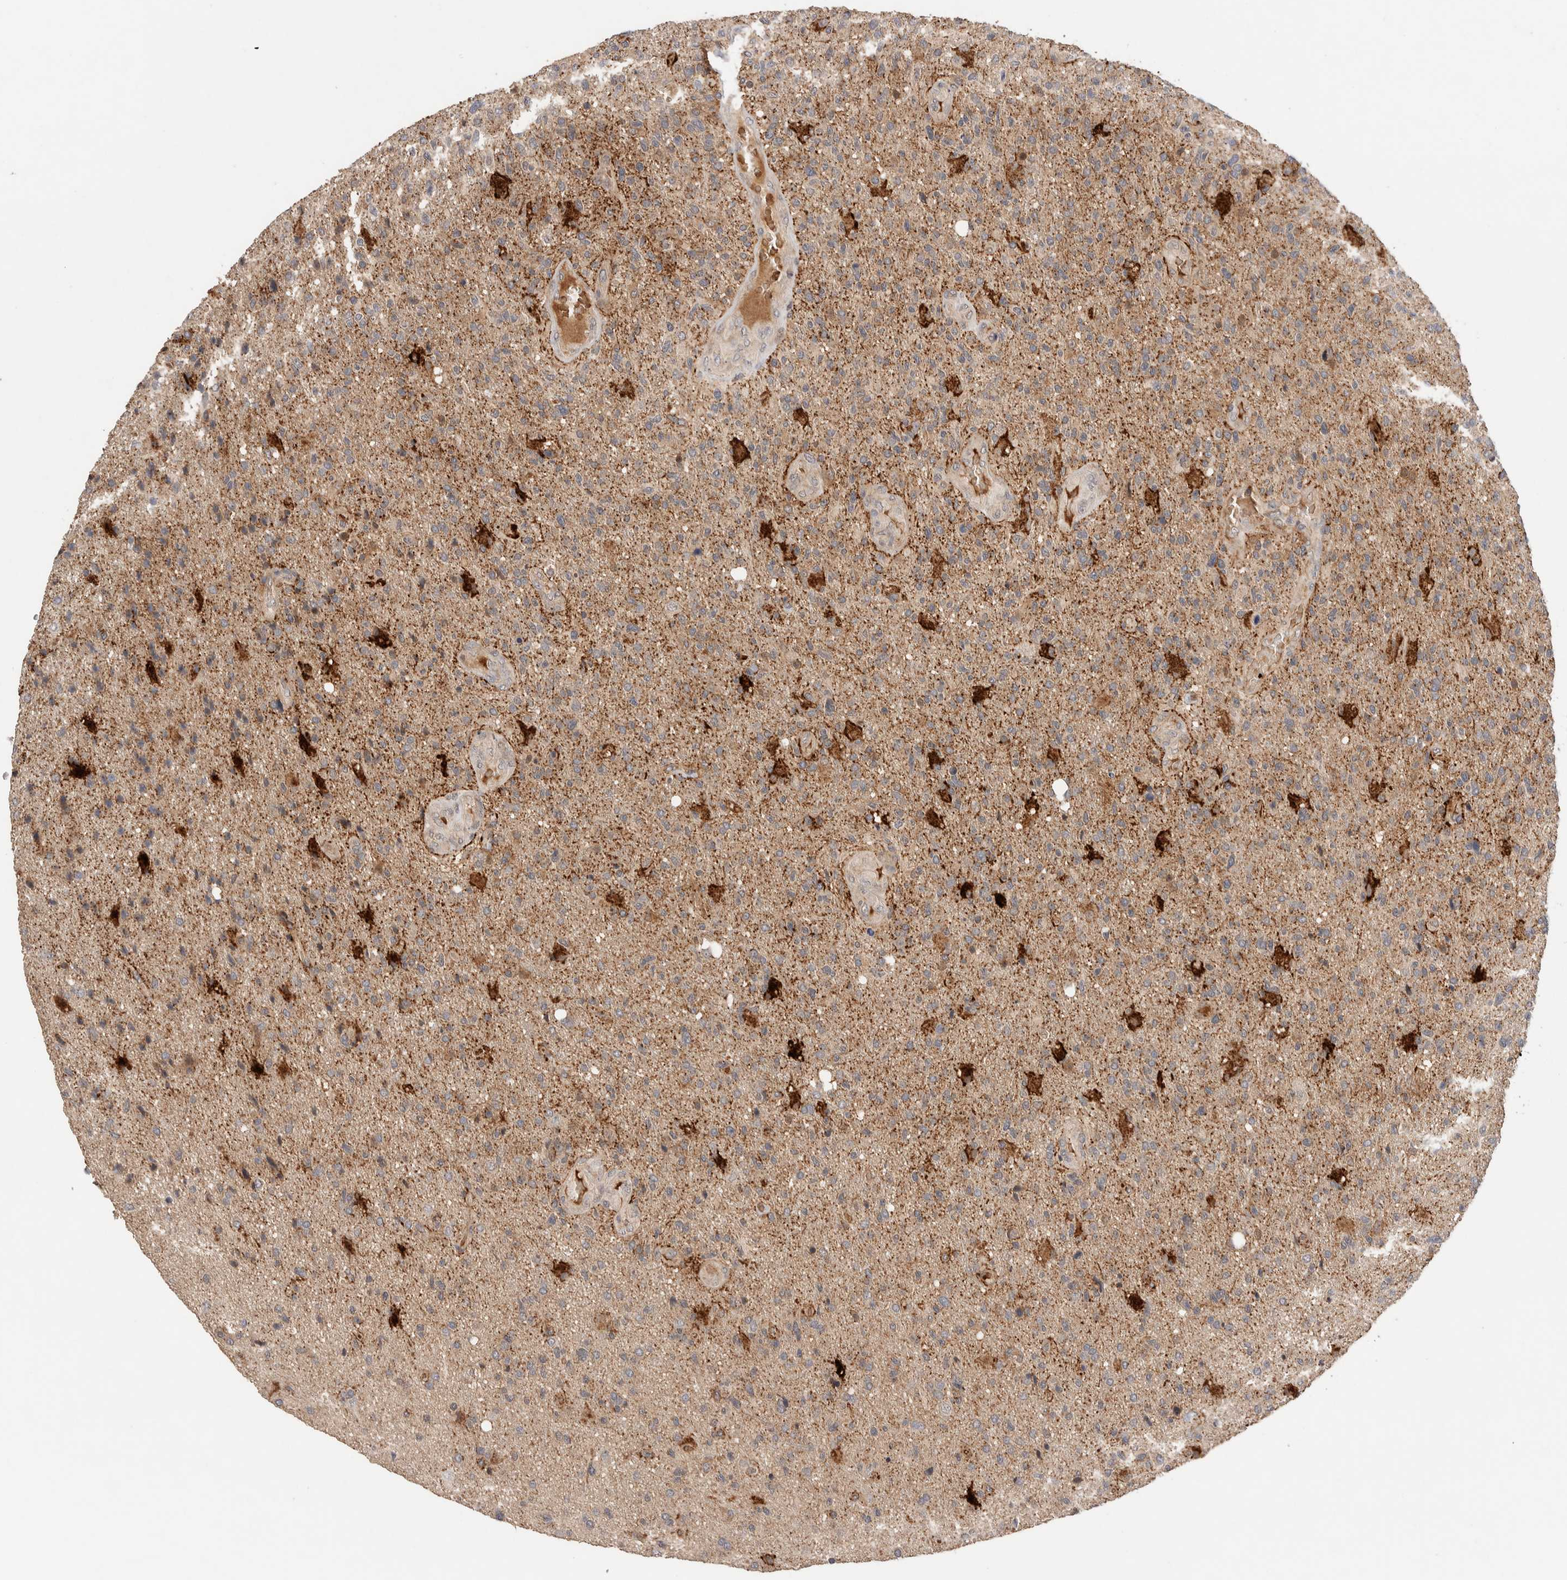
{"staining": {"intensity": "strong", "quantity": "<25%", "location": "cytoplasmic/membranous"}, "tissue": "glioma", "cell_type": "Tumor cells", "image_type": "cancer", "snomed": [{"axis": "morphology", "description": "Glioma, malignant, High grade"}, {"axis": "topography", "description": "Brain"}], "caption": "Immunohistochemical staining of high-grade glioma (malignant) displays strong cytoplasmic/membranous protein expression in about <25% of tumor cells.", "gene": "CASK", "patient": {"sex": "male", "age": 72}}